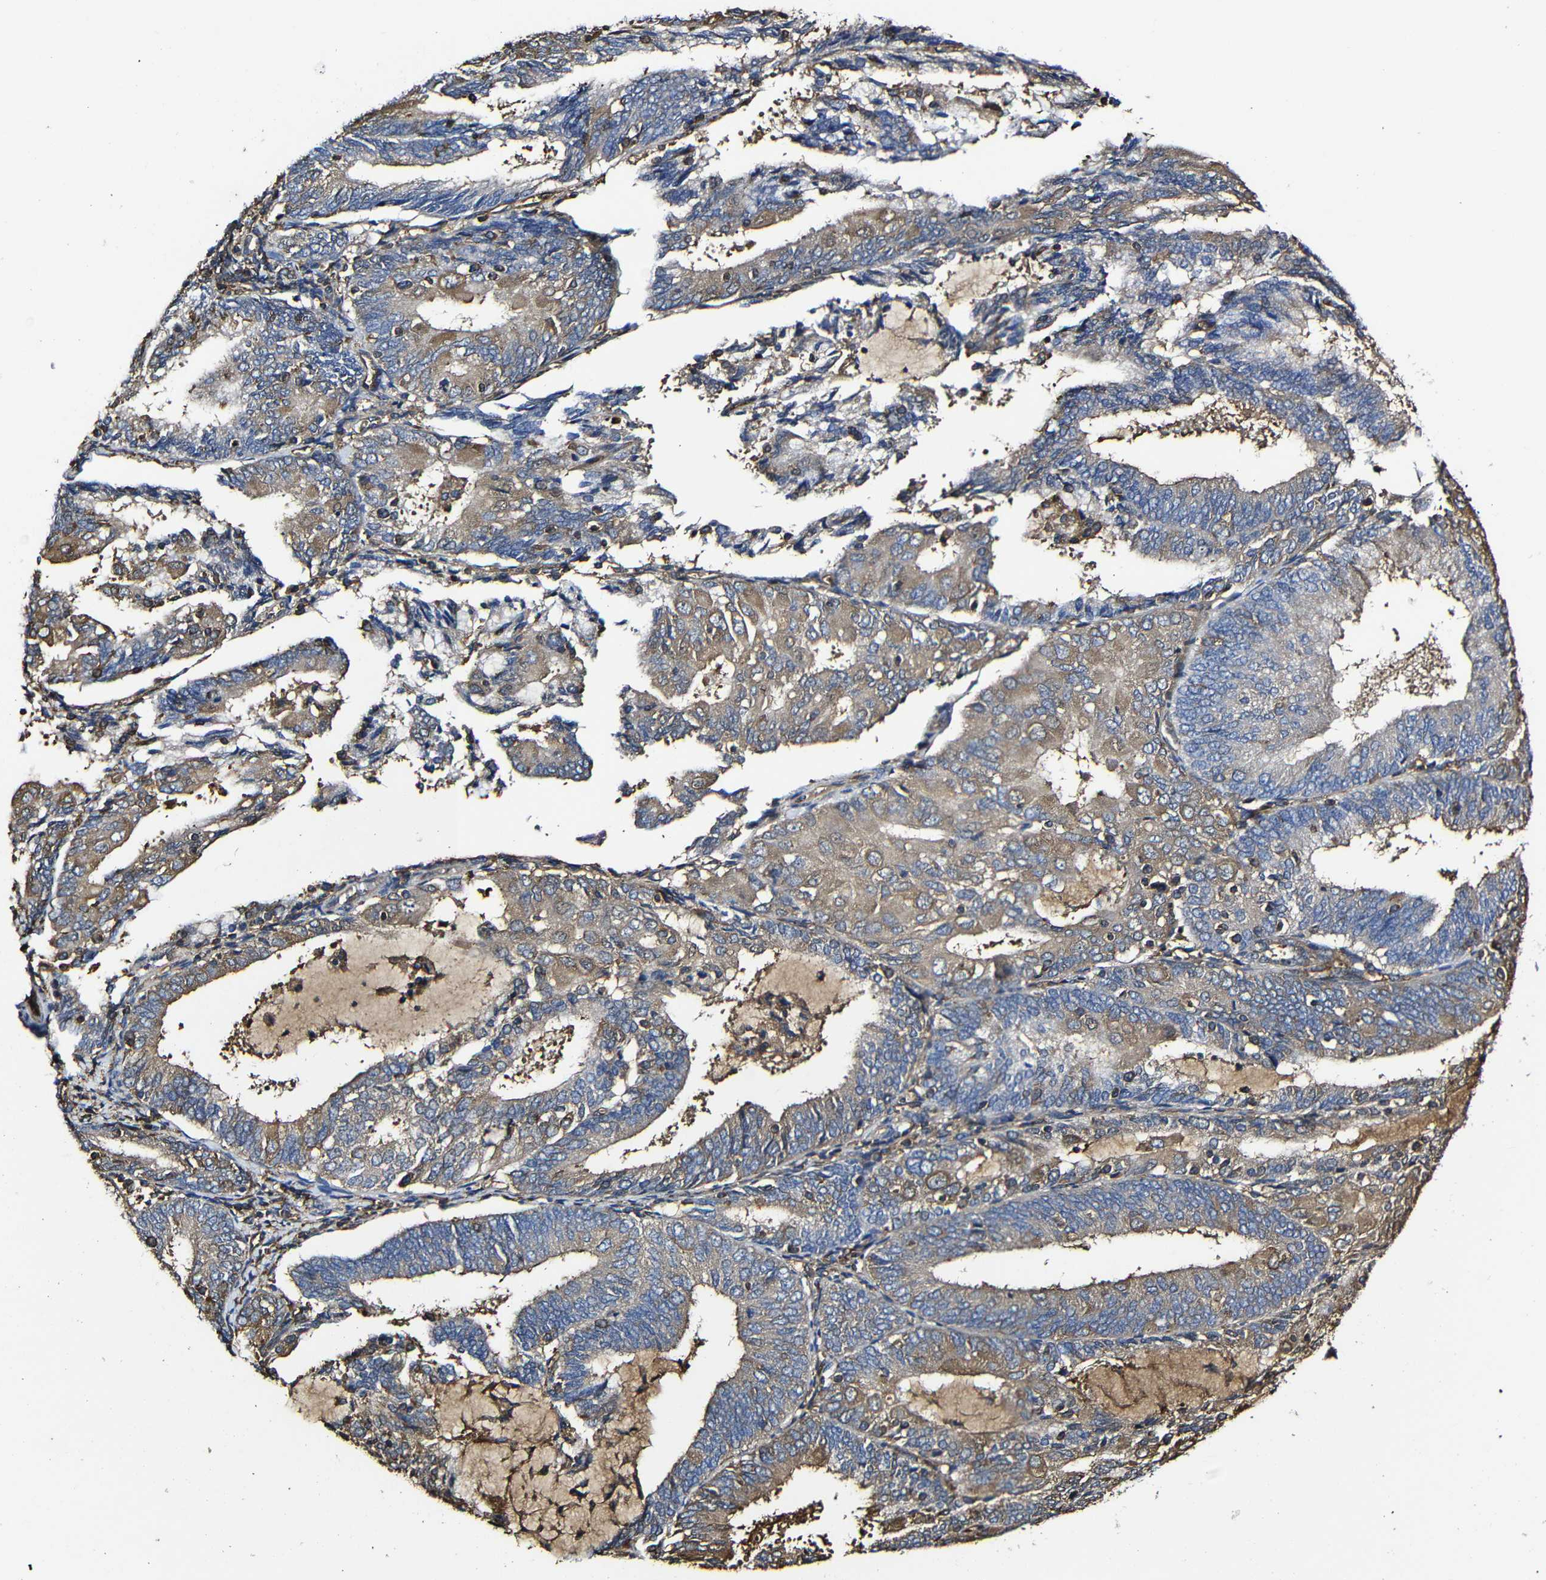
{"staining": {"intensity": "moderate", "quantity": "25%-75%", "location": "cytoplasmic/membranous"}, "tissue": "endometrial cancer", "cell_type": "Tumor cells", "image_type": "cancer", "snomed": [{"axis": "morphology", "description": "Adenocarcinoma, NOS"}, {"axis": "topography", "description": "Endometrium"}], "caption": "Endometrial cancer stained with a protein marker exhibits moderate staining in tumor cells.", "gene": "MSN", "patient": {"sex": "female", "age": 81}}